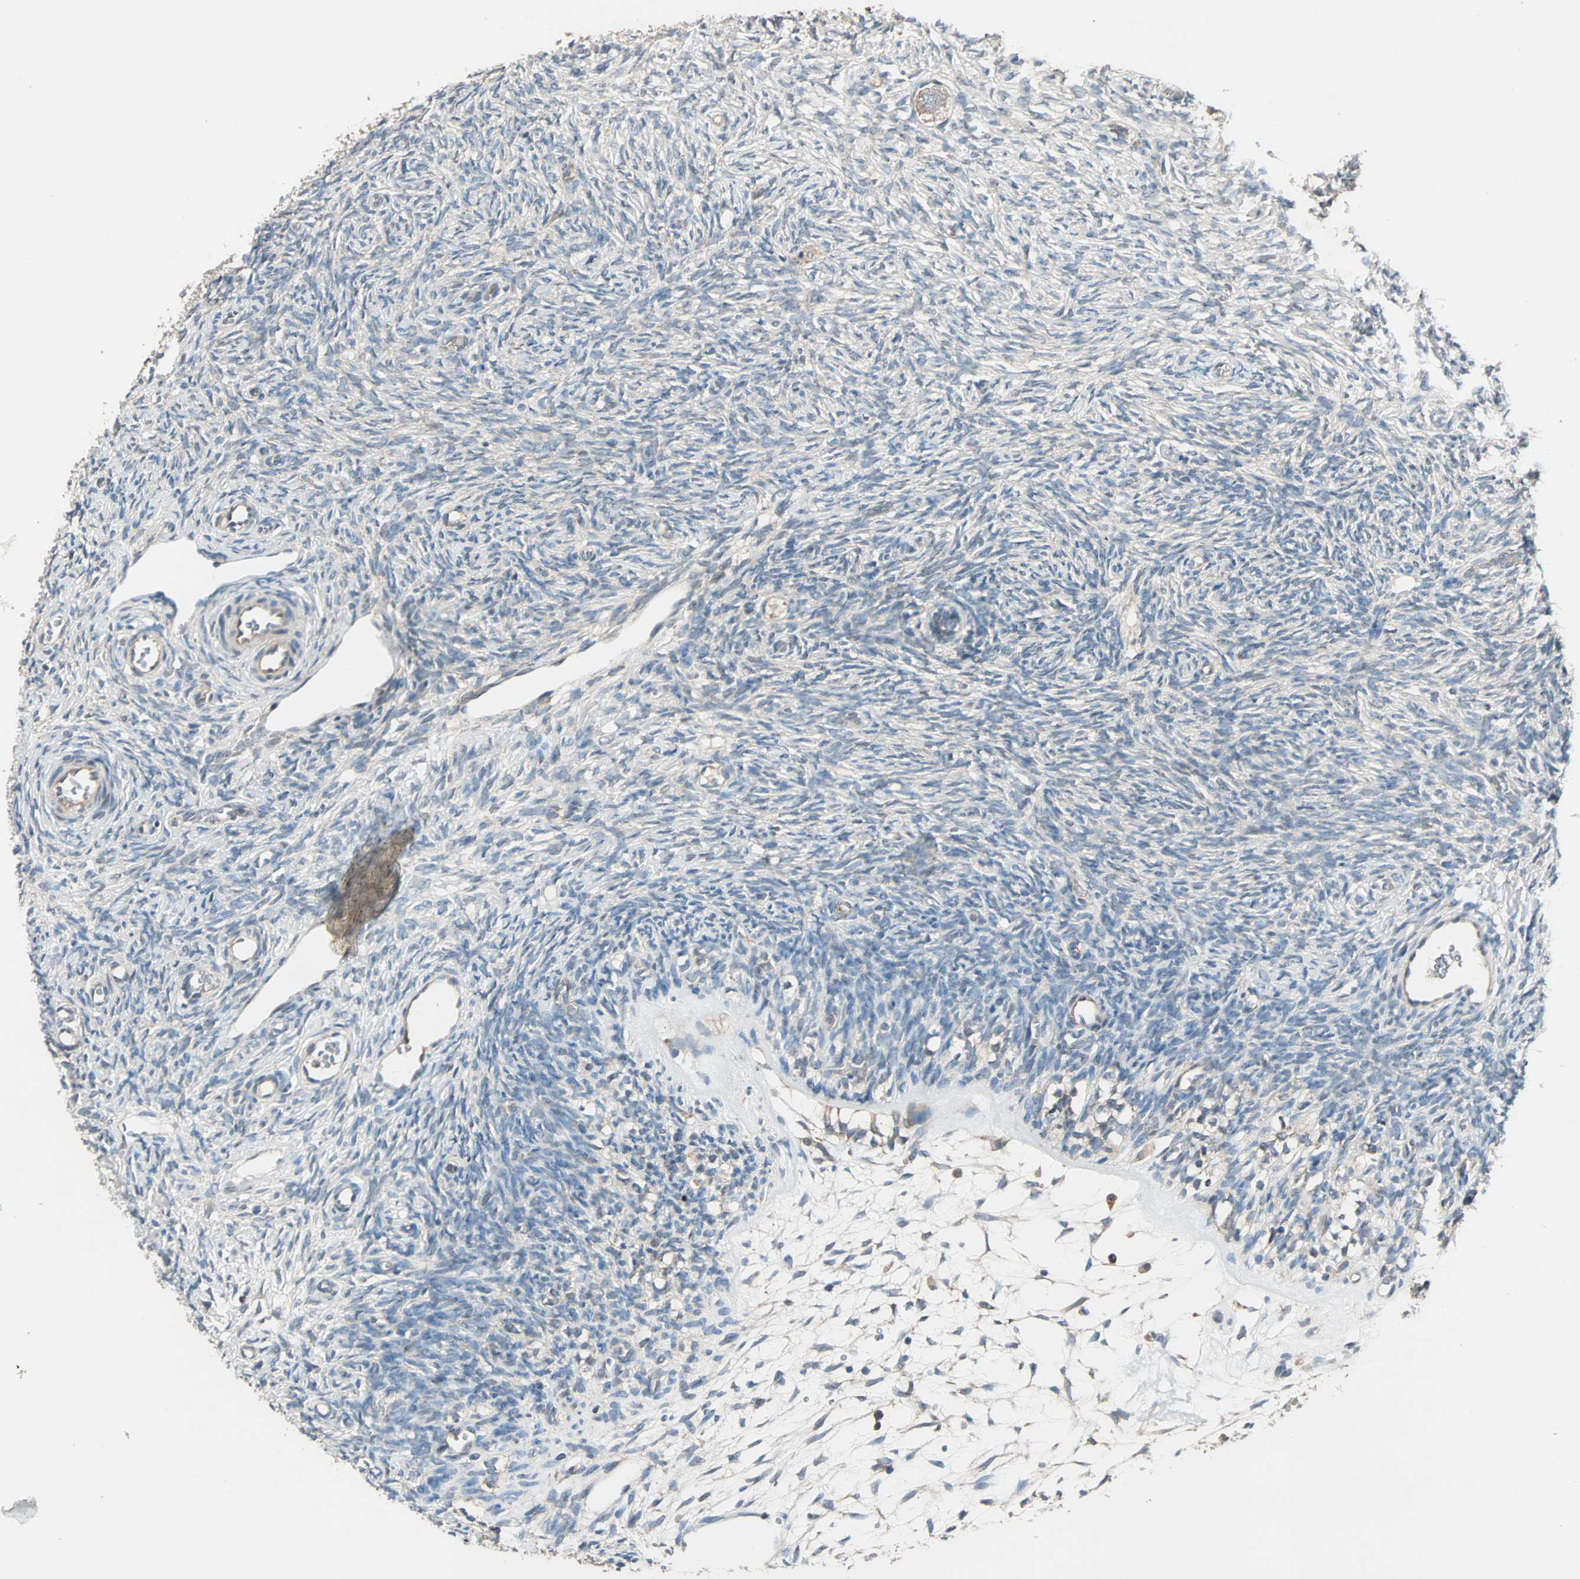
{"staining": {"intensity": "negative", "quantity": "none", "location": "none"}, "tissue": "ovary", "cell_type": "Ovarian stroma cells", "image_type": "normal", "snomed": [{"axis": "morphology", "description": "Normal tissue, NOS"}, {"axis": "topography", "description": "Ovary"}], "caption": "A micrograph of ovary stained for a protein displays no brown staining in ovarian stroma cells. (DAB (3,3'-diaminobenzidine) immunohistochemistry, high magnification).", "gene": "MAP3K21", "patient": {"sex": "female", "age": 35}}